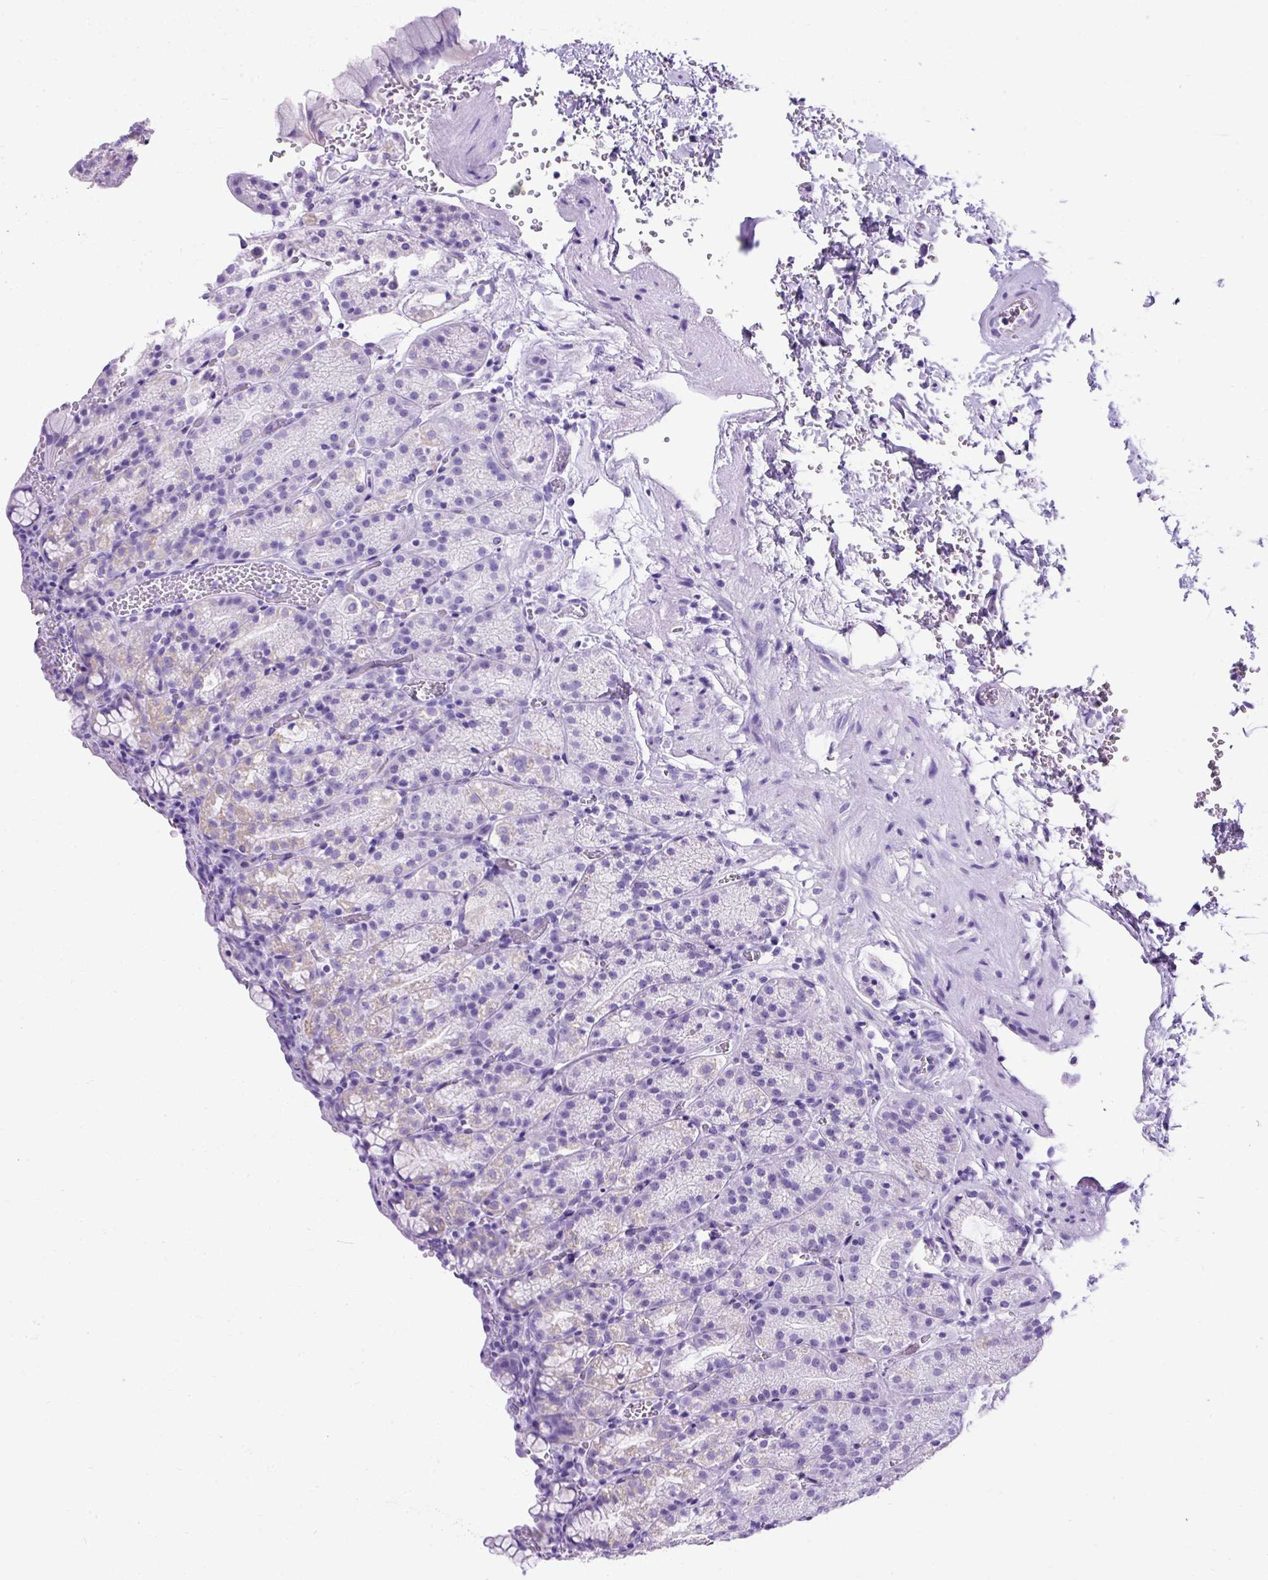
{"staining": {"intensity": "negative", "quantity": "none", "location": "none"}, "tissue": "stomach", "cell_type": "Glandular cells", "image_type": "normal", "snomed": [{"axis": "morphology", "description": "Normal tissue, NOS"}, {"axis": "topography", "description": "Stomach, upper"}], "caption": "This is an IHC micrograph of benign stomach. There is no positivity in glandular cells.", "gene": "KRT12", "patient": {"sex": "female", "age": 81}}